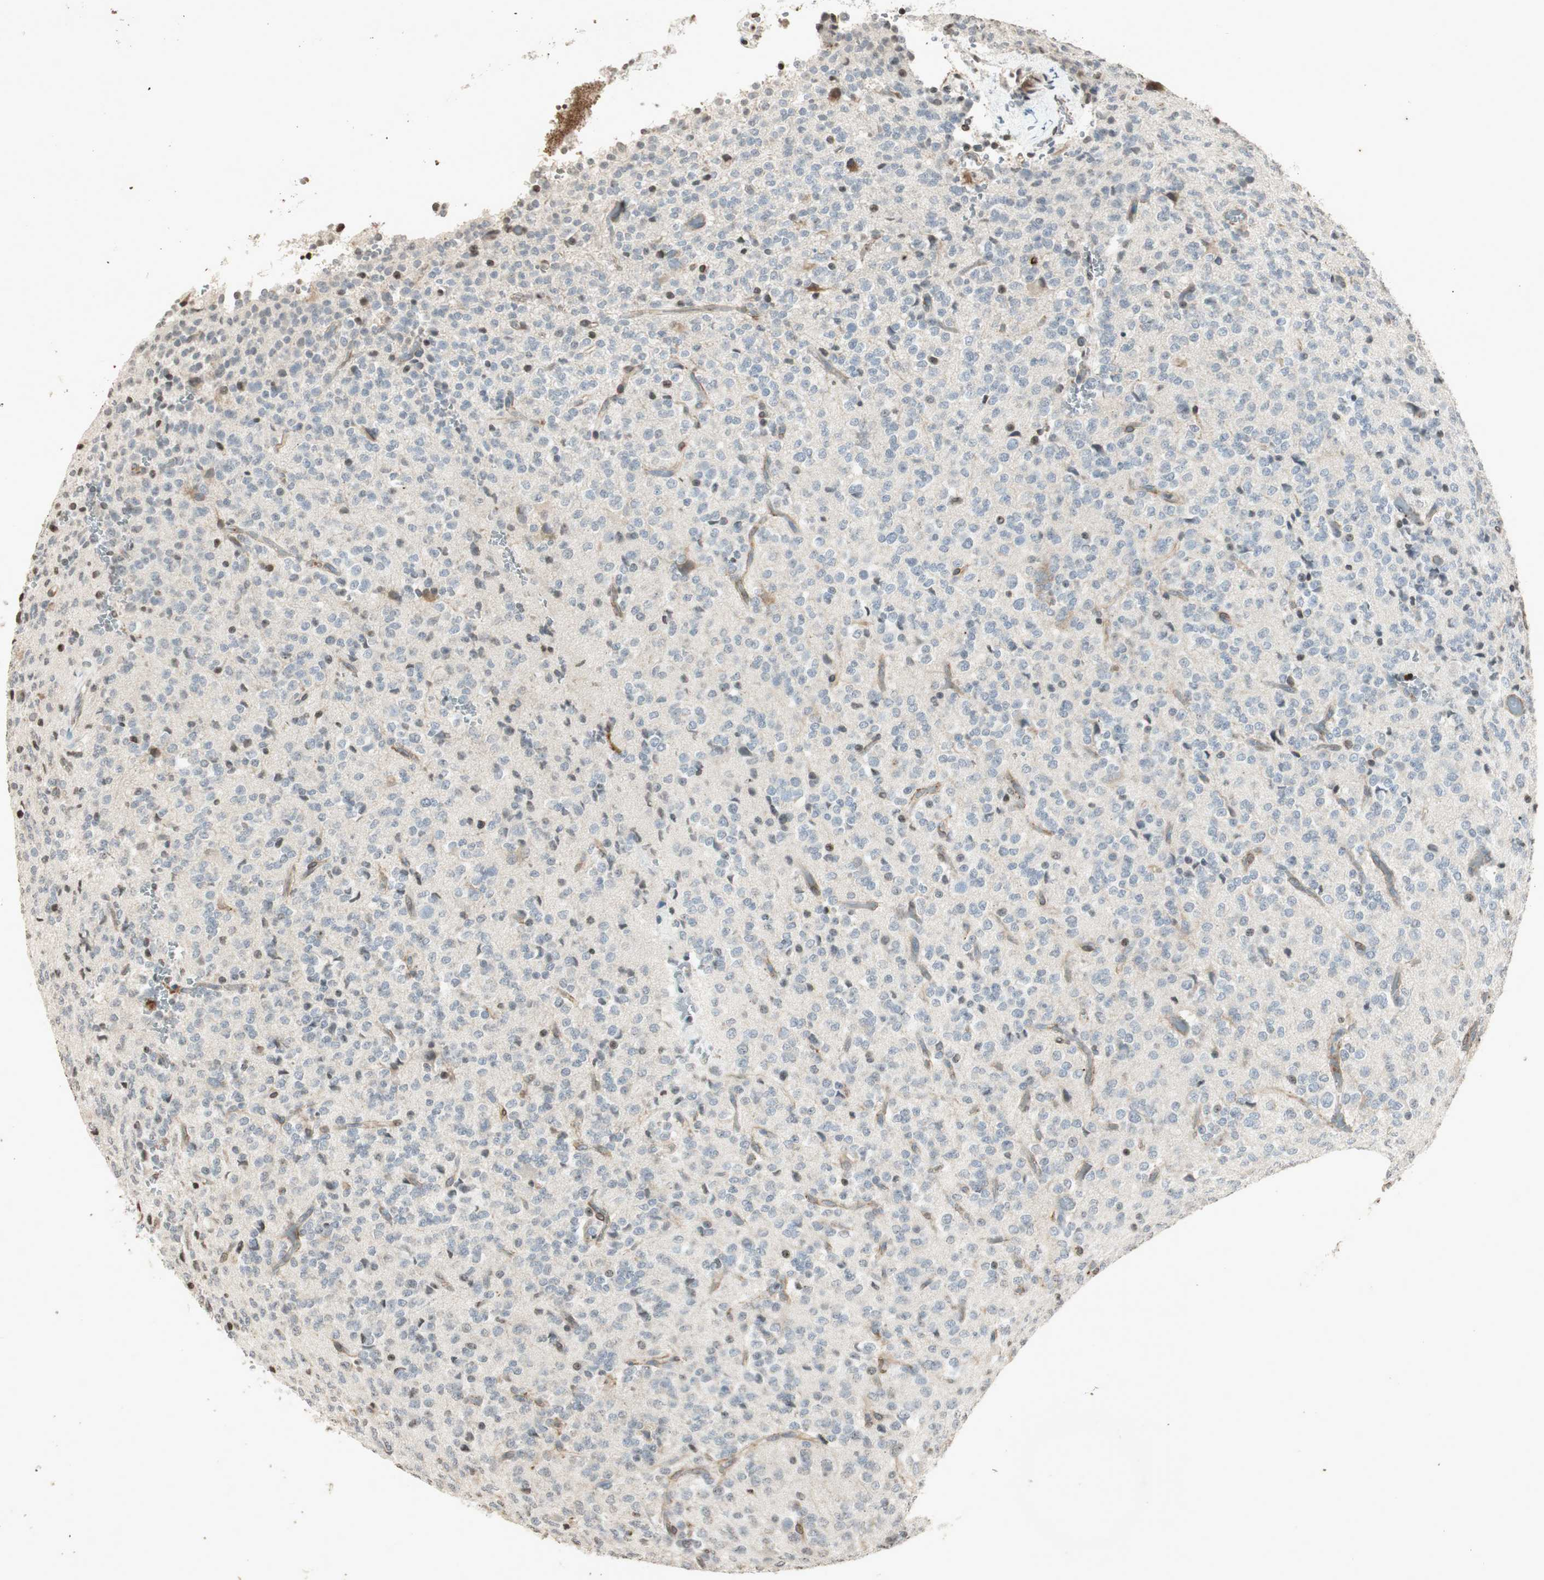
{"staining": {"intensity": "weak", "quantity": "<25%", "location": "nuclear"}, "tissue": "glioma", "cell_type": "Tumor cells", "image_type": "cancer", "snomed": [{"axis": "morphology", "description": "Glioma, malignant, Low grade"}, {"axis": "topography", "description": "Brain"}], "caption": "Tumor cells show no significant protein staining in malignant glioma (low-grade).", "gene": "PRKG1", "patient": {"sex": "male", "age": 38}}